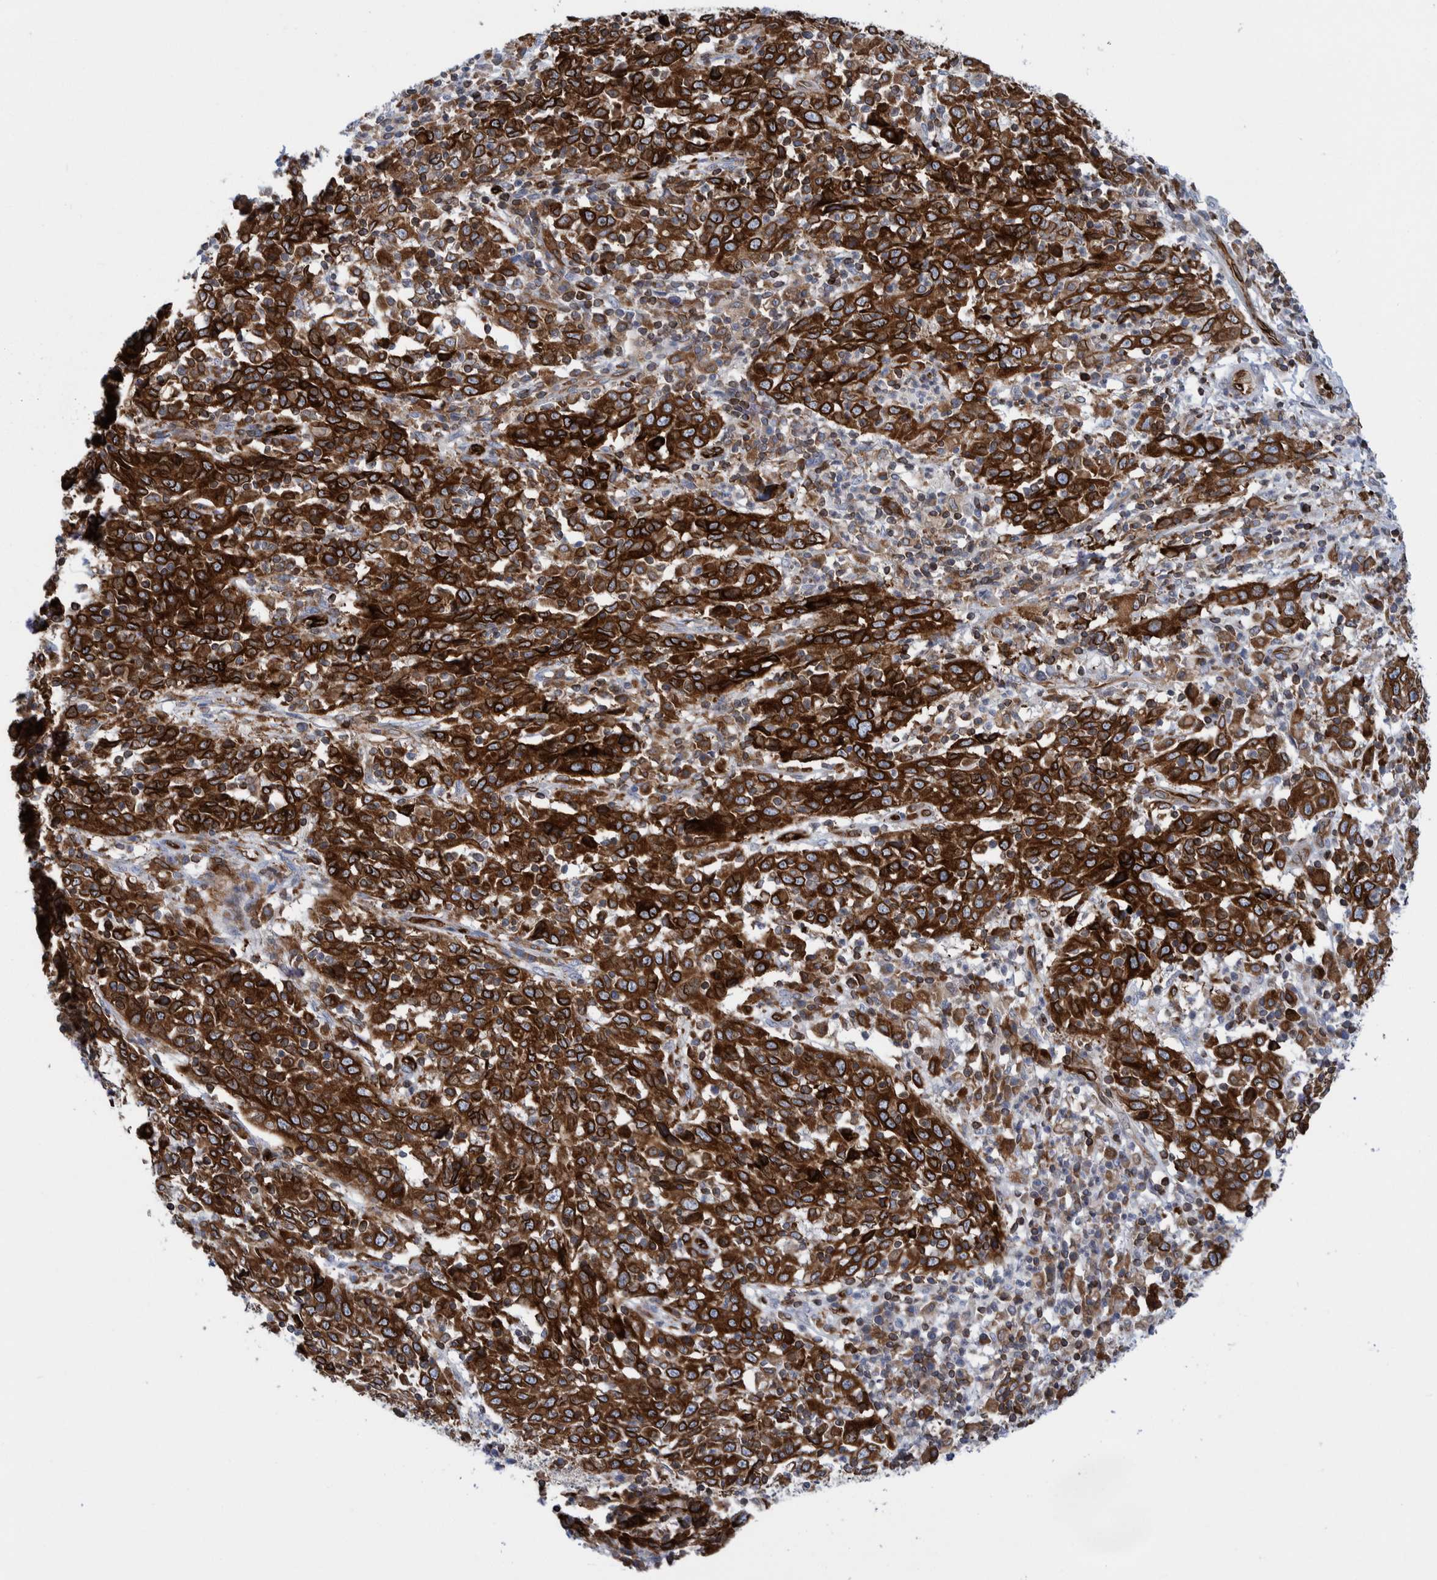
{"staining": {"intensity": "strong", "quantity": ">75%", "location": "cytoplasmic/membranous"}, "tissue": "cervical cancer", "cell_type": "Tumor cells", "image_type": "cancer", "snomed": [{"axis": "morphology", "description": "Squamous cell carcinoma, NOS"}, {"axis": "topography", "description": "Cervix"}], "caption": "DAB immunohistochemical staining of cervical cancer demonstrates strong cytoplasmic/membranous protein positivity in about >75% of tumor cells.", "gene": "THEM6", "patient": {"sex": "female", "age": 46}}